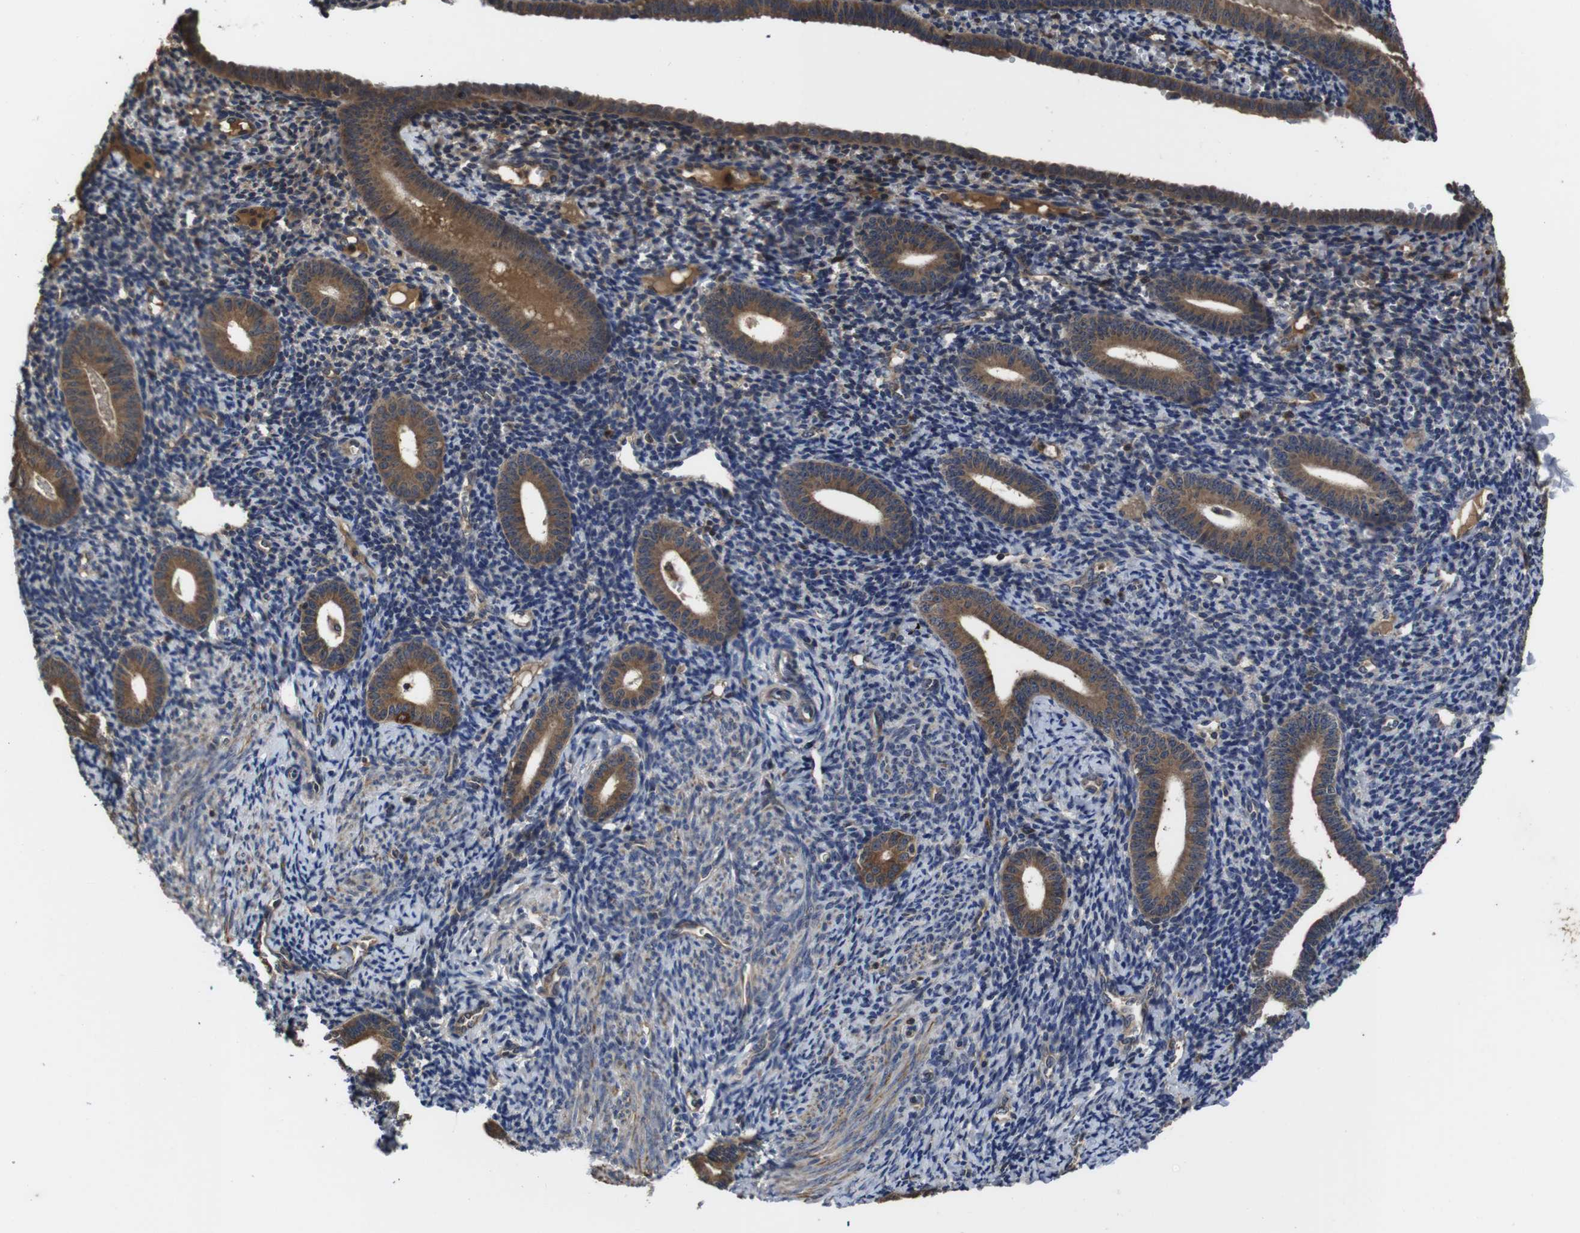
{"staining": {"intensity": "negative", "quantity": "none", "location": "none"}, "tissue": "endometrium", "cell_type": "Cells in endometrial stroma", "image_type": "normal", "snomed": [{"axis": "morphology", "description": "Normal tissue, NOS"}, {"axis": "topography", "description": "Endometrium"}], "caption": "Immunohistochemistry of normal human endometrium exhibits no positivity in cells in endometrial stroma.", "gene": "CXCL11", "patient": {"sex": "female", "age": 50}}